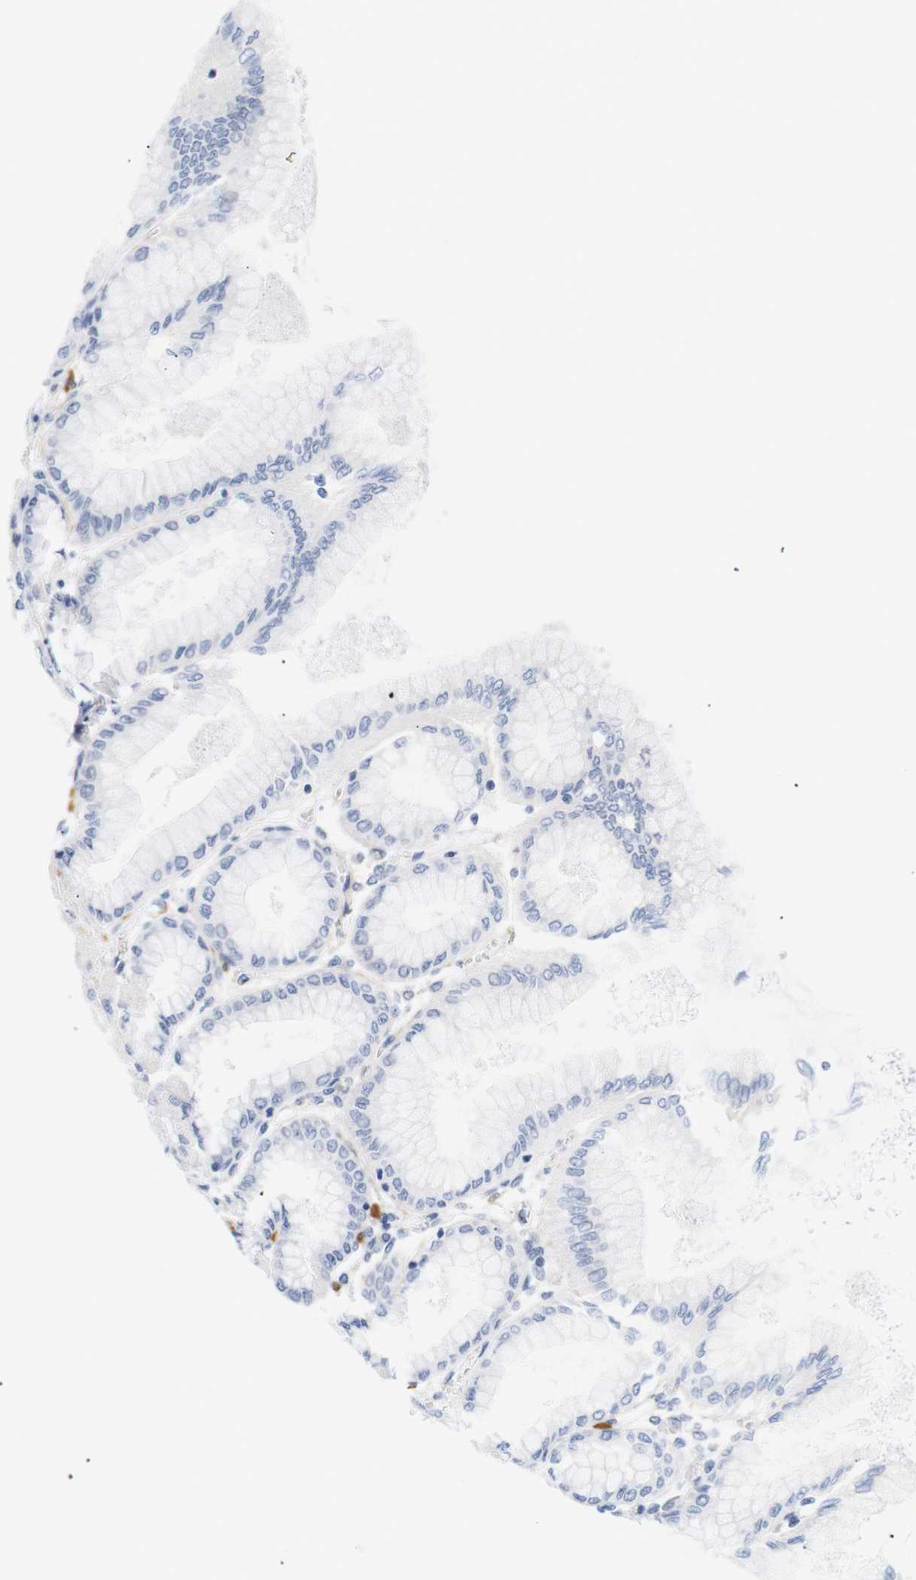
{"staining": {"intensity": "negative", "quantity": "none", "location": "none"}, "tissue": "stomach", "cell_type": "Glandular cells", "image_type": "normal", "snomed": [{"axis": "morphology", "description": "Normal tissue, NOS"}, {"axis": "topography", "description": "Stomach, upper"}], "caption": "Immunohistochemical staining of normal stomach demonstrates no significant staining in glandular cells.", "gene": "STMN3", "patient": {"sex": "female", "age": 56}}